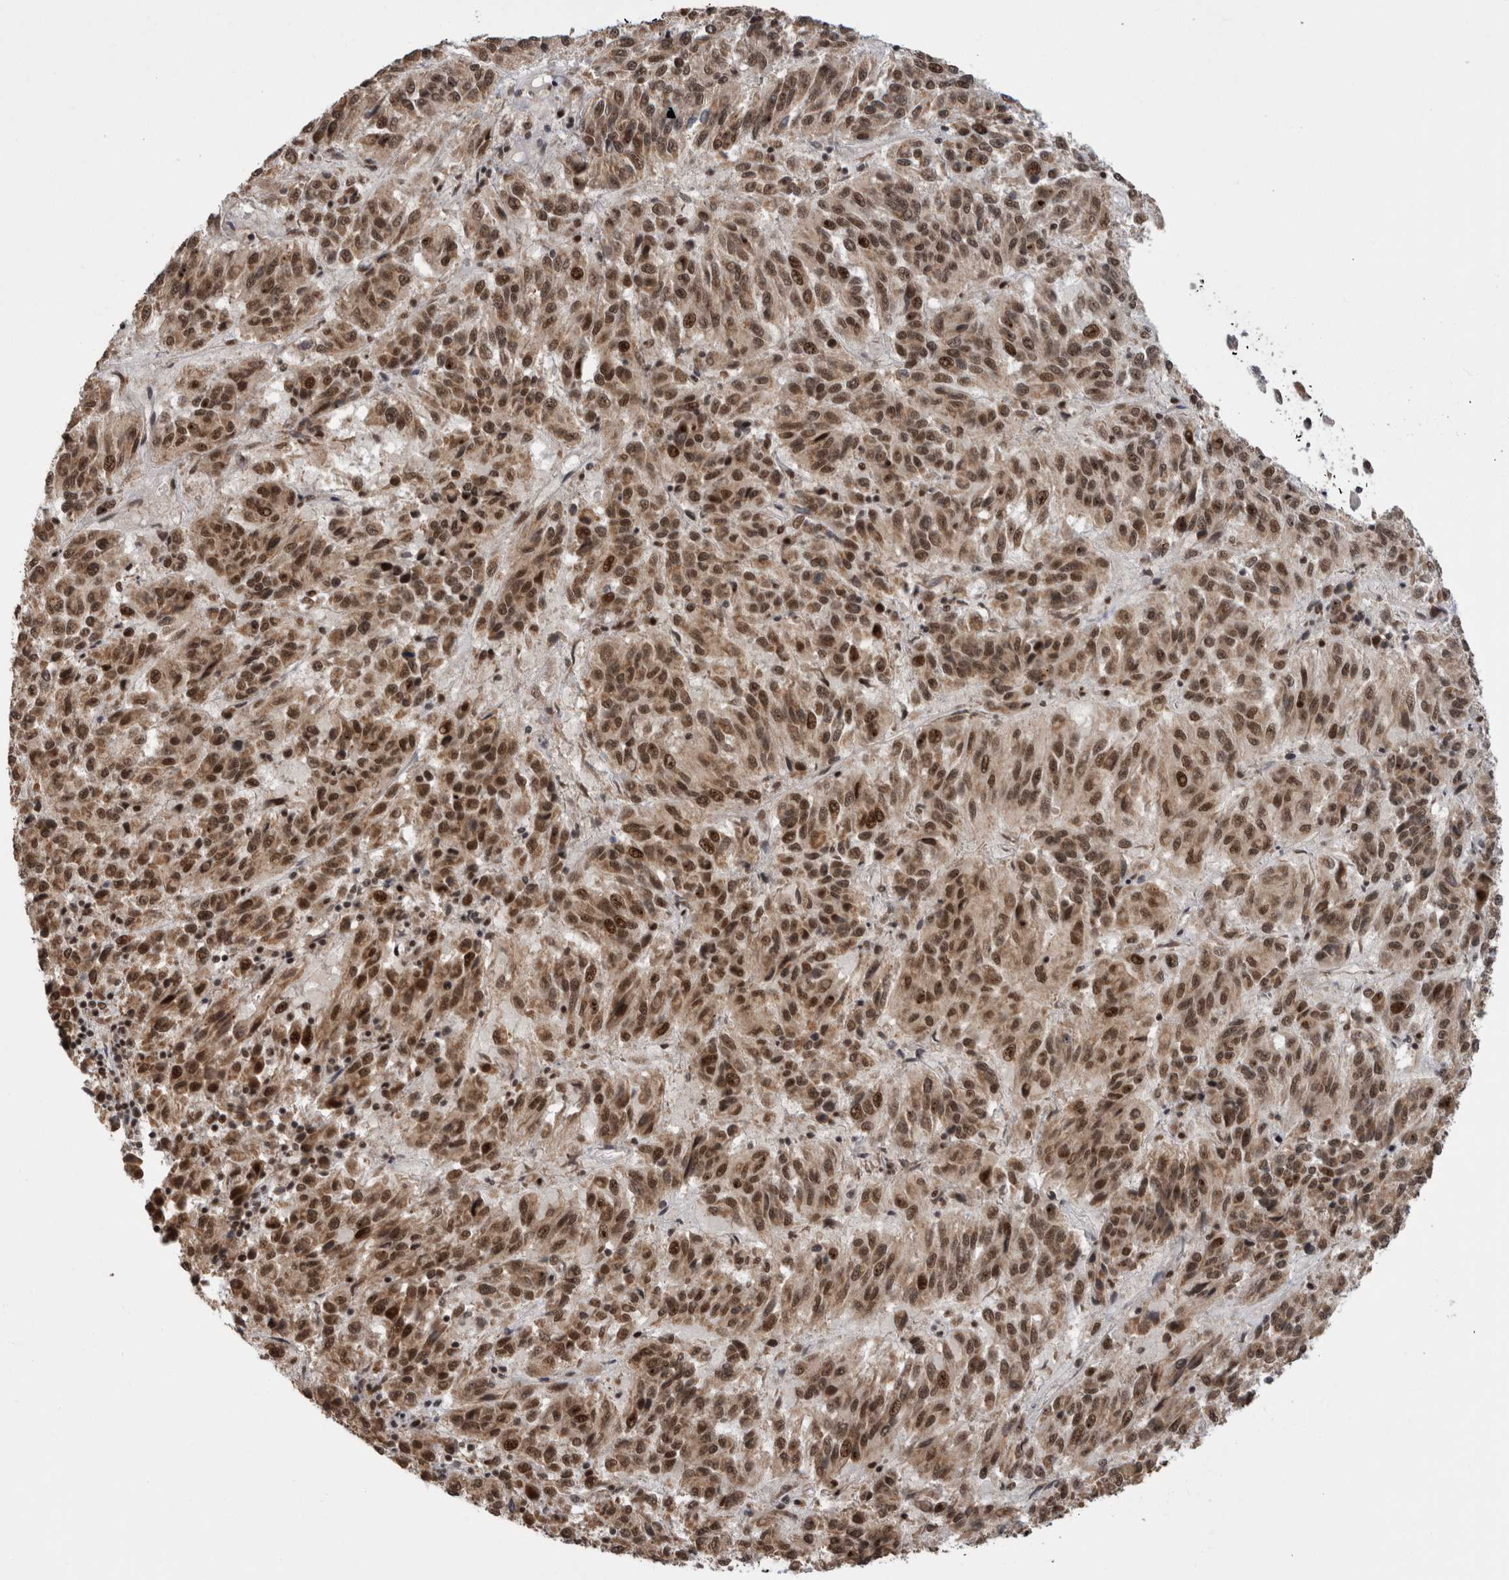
{"staining": {"intensity": "moderate", "quantity": ">75%", "location": "cytoplasmic/membranous,nuclear"}, "tissue": "melanoma", "cell_type": "Tumor cells", "image_type": "cancer", "snomed": [{"axis": "morphology", "description": "Malignant melanoma, Metastatic site"}, {"axis": "topography", "description": "Lung"}], "caption": "Moderate cytoplasmic/membranous and nuclear staining is identified in approximately >75% of tumor cells in melanoma. (Brightfield microscopy of DAB IHC at high magnification).", "gene": "CPSF2", "patient": {"sex": "male", "age": 64}}